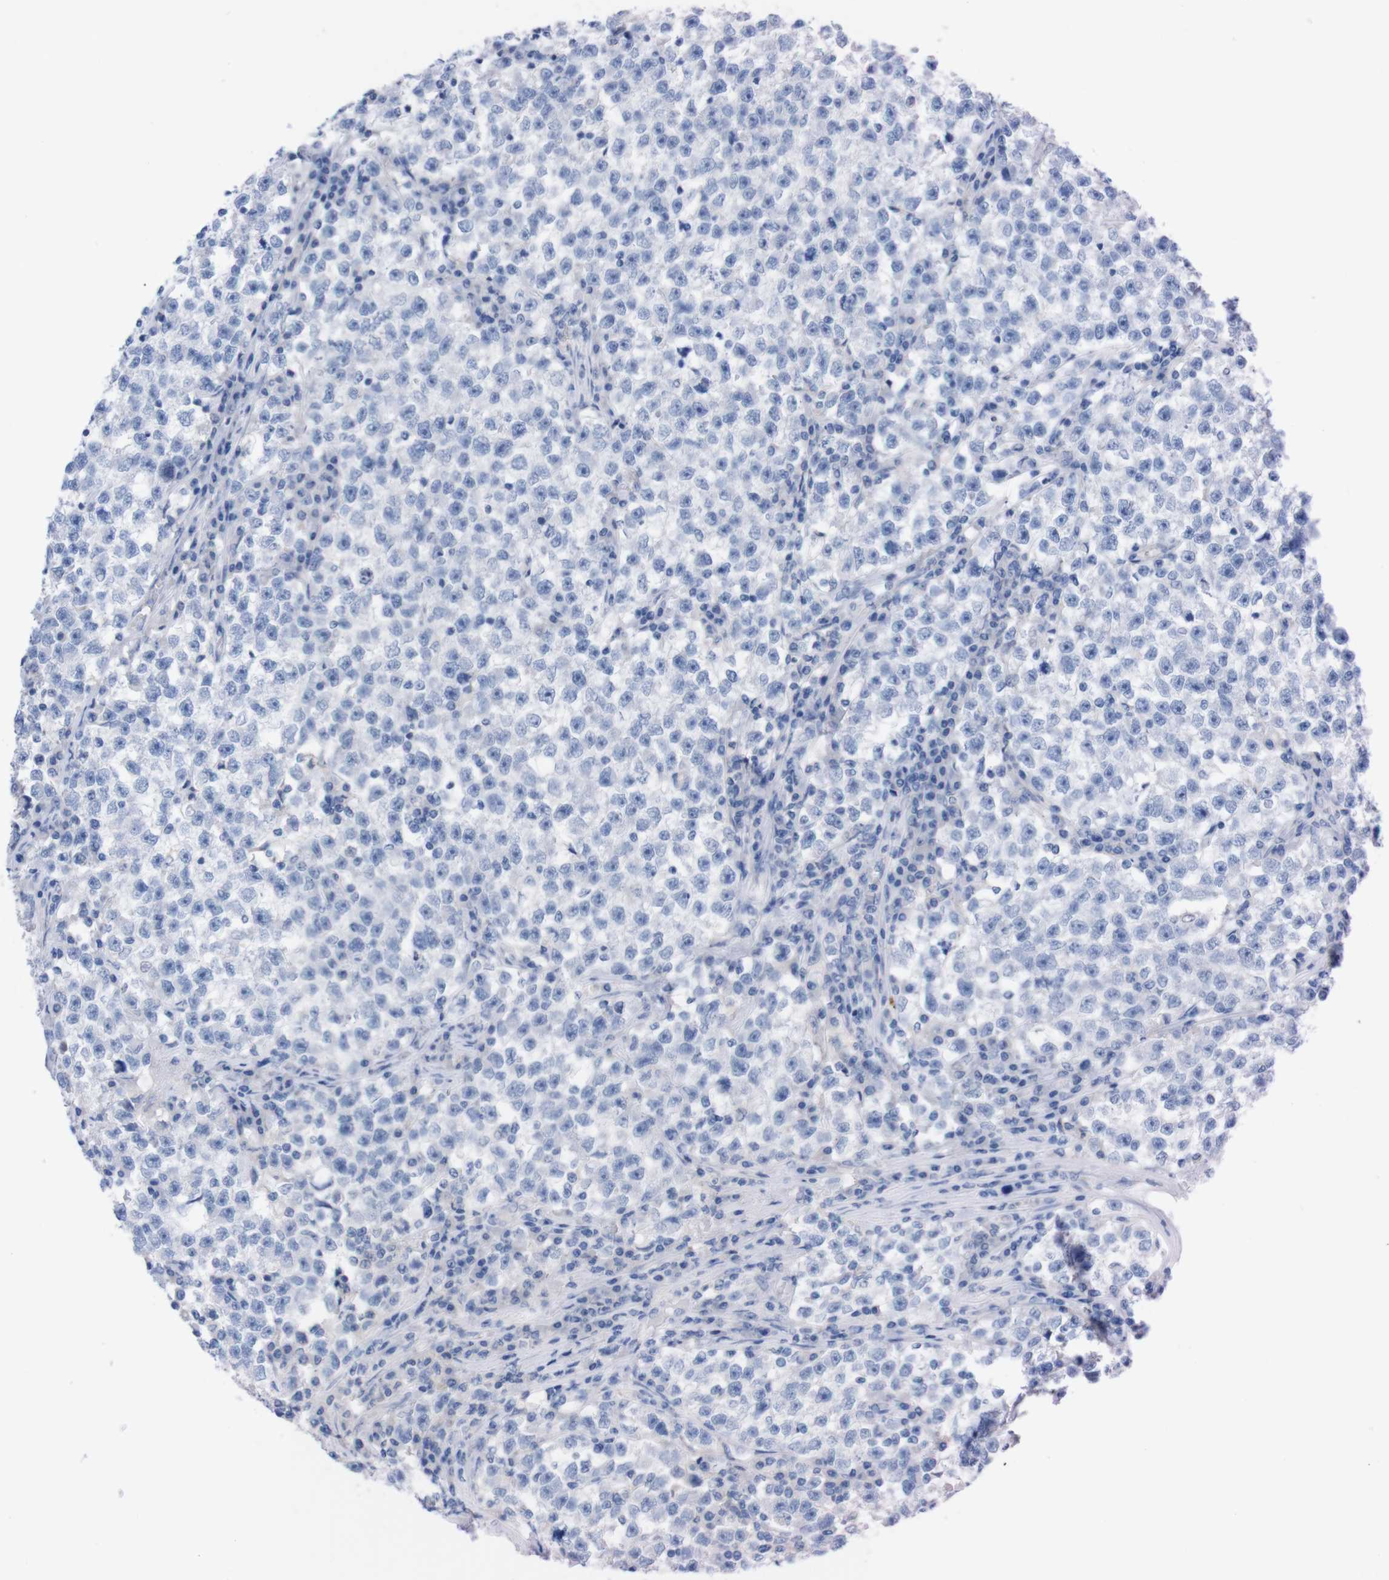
{"staining": {"intensity": "negative", "quantity": "none", "location": "none"}, "tissue": "testis cancer", "cell_type": "Tumor cells", "image_type": "cancer", "snomed": [{"axis": "morphology", "description": "Seminoma, NOS"}, {"axis": "topography", "description": "Testis"}], "caption": "The histopathology image reveals no staining of tumor cells in testis seminoma. The staining is performed using DAB (3,3'-diaminobenzidine) brown chromogen with nuclei counter-stained in using hematoxylin.", "gene": "TMEM243", "patient": {"sex": "male", "age": 22}}